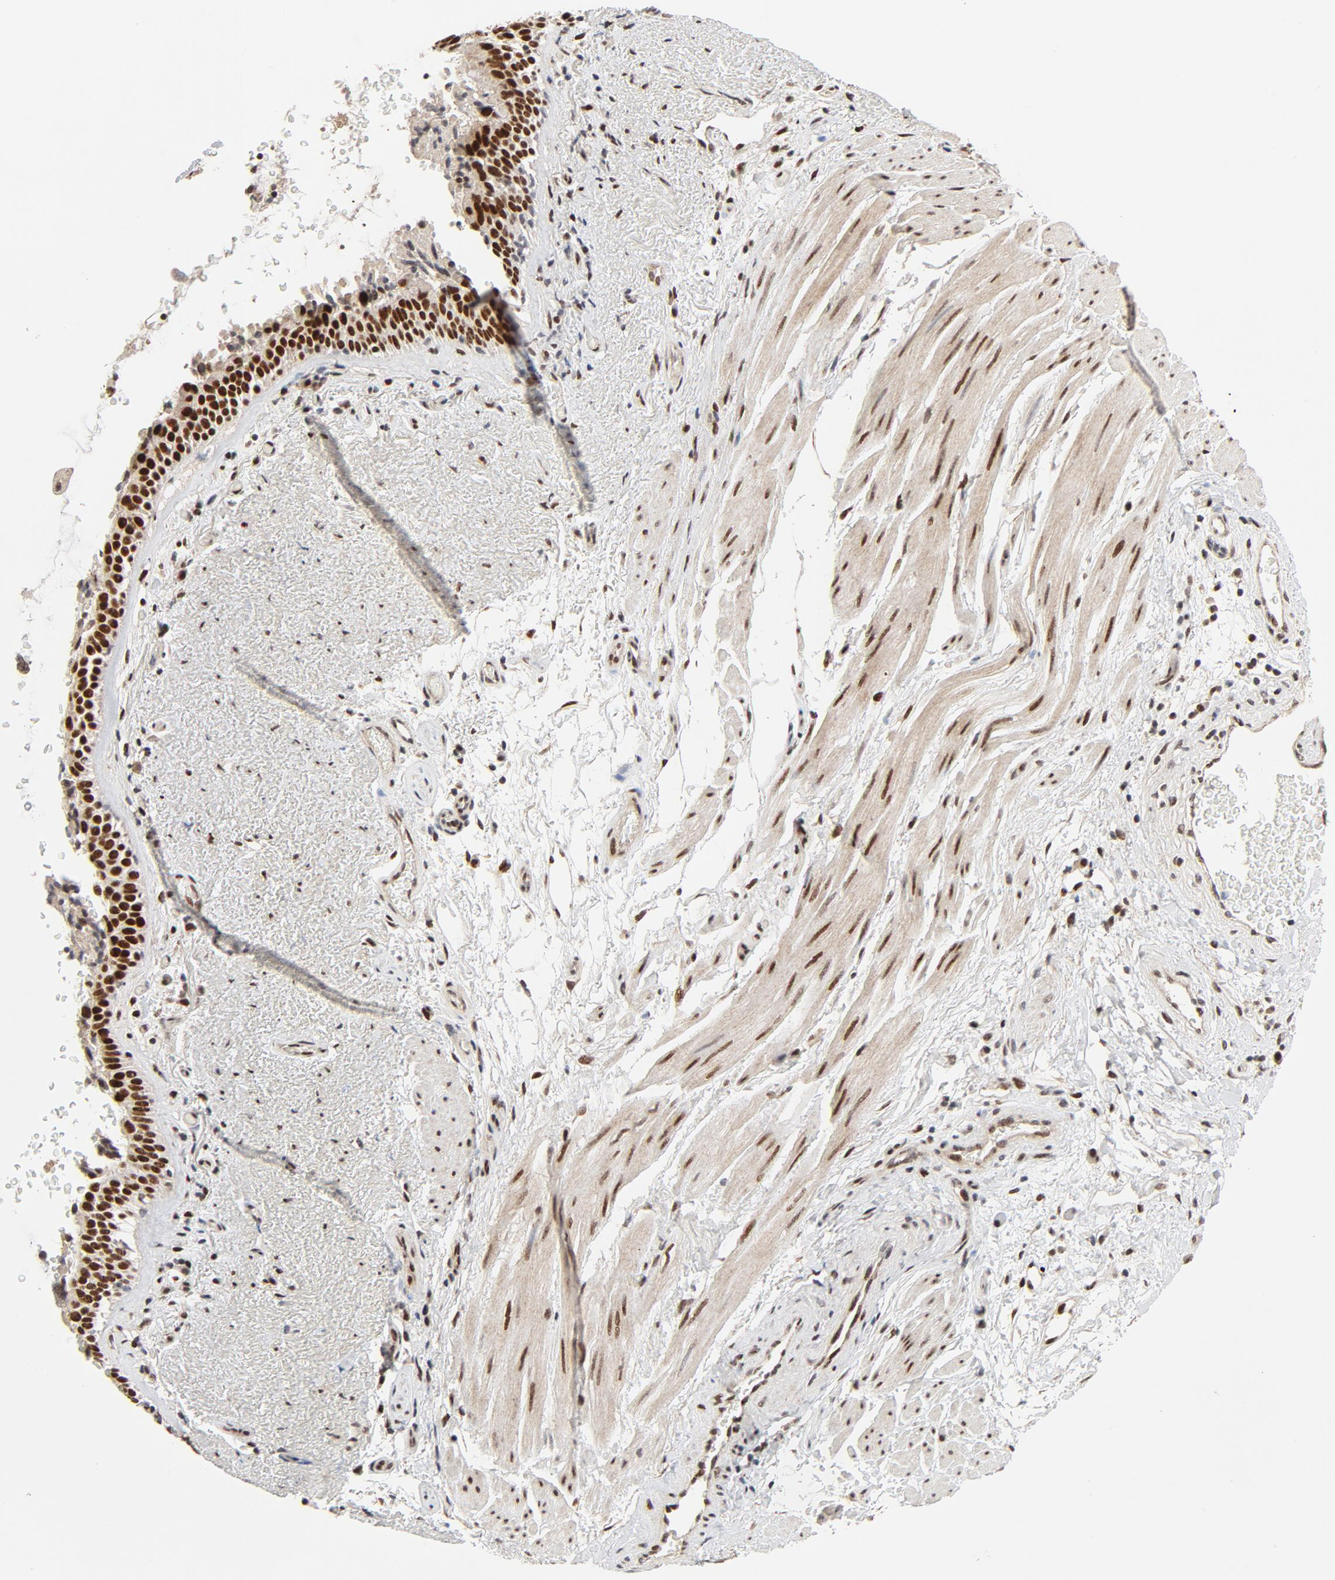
{"staining": {"intensity": "strong", "quantity": ">75%", "location": "nuclear"}, "tissue": "bronchus", "cell_type": "Respiratory epithelial cells", "image_type": "normal", "snomed": [{"axis": "morphology", "description": "Normal tissue, NOS"}, {"axis": "topography", "description": "Bronchus"}], "caption": "Approximately >75% of respiratory epithelial cells in normal bronchus exhibit strong nuclear protein expression as visualized by brown immunohistochemical staining.", "gene": "GTF2I", "patient": {"sex": "female", "age": 54}}